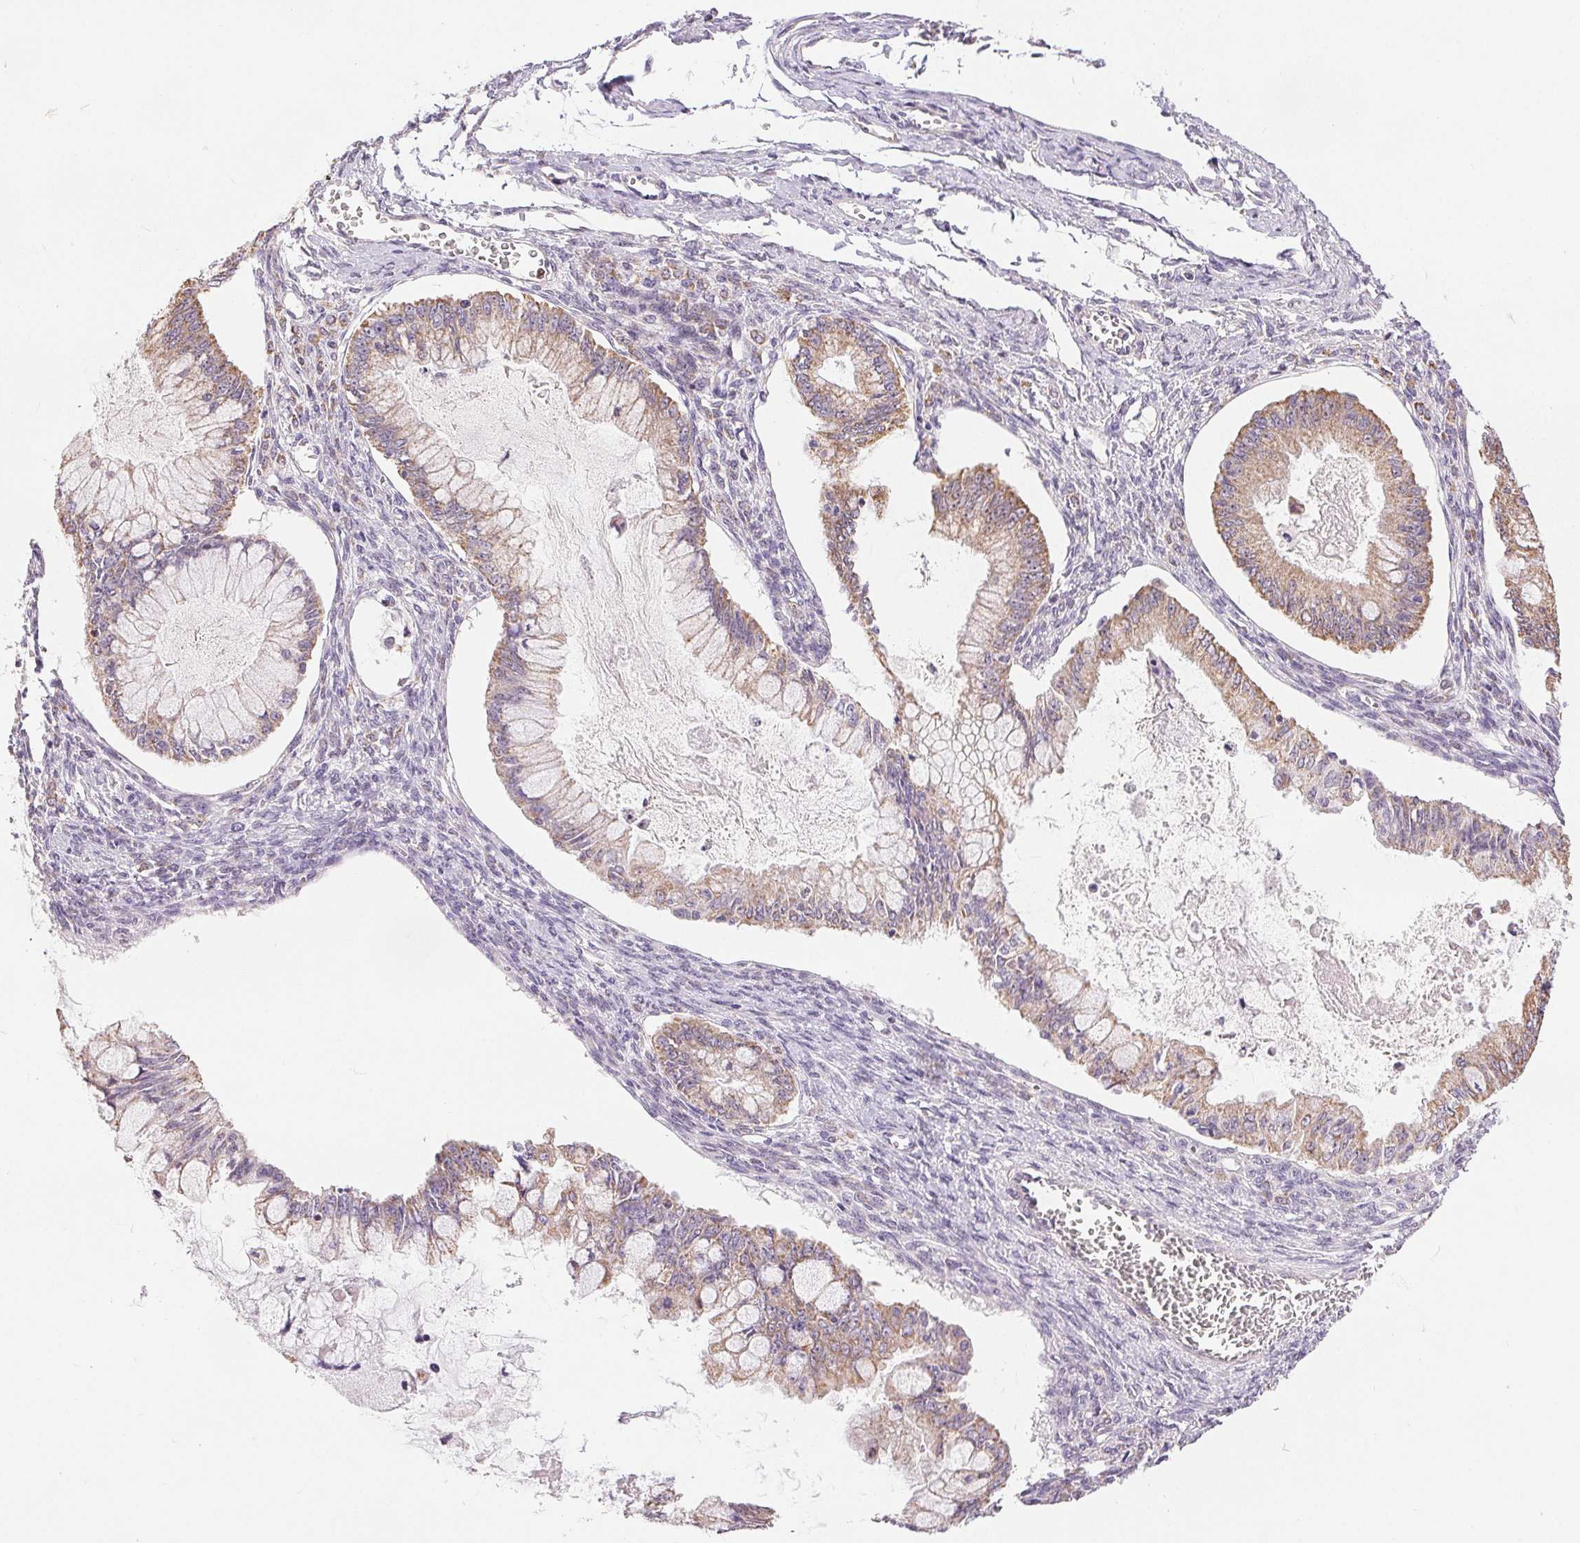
{"staining": {"intensity": "weak", "quantity": "25%-75%", "location": "cytoplasmic/membranous"}, "tissue": "ovarian cancer", "cell_type": "Tumor cells", "image_type": "cancer", "snomed": [{"axis": "morphology", "description": "Cystadenocarcinoma, mucinous, NOS"}, {"axis": "topography", "description": "Ovary"}], "caption": "Immunohistochemical staining of human ovarian mucinous cystadenocarcinoma displays low levels of weak cytoplasmic/membranous protein positivity in approximately 25%-75% of tumor cells. (brown staining indicates protein expression, while blue staining denotes nuclei).", "gene": "POU2F2", "patient": {"sex": "female", "age": 34}}